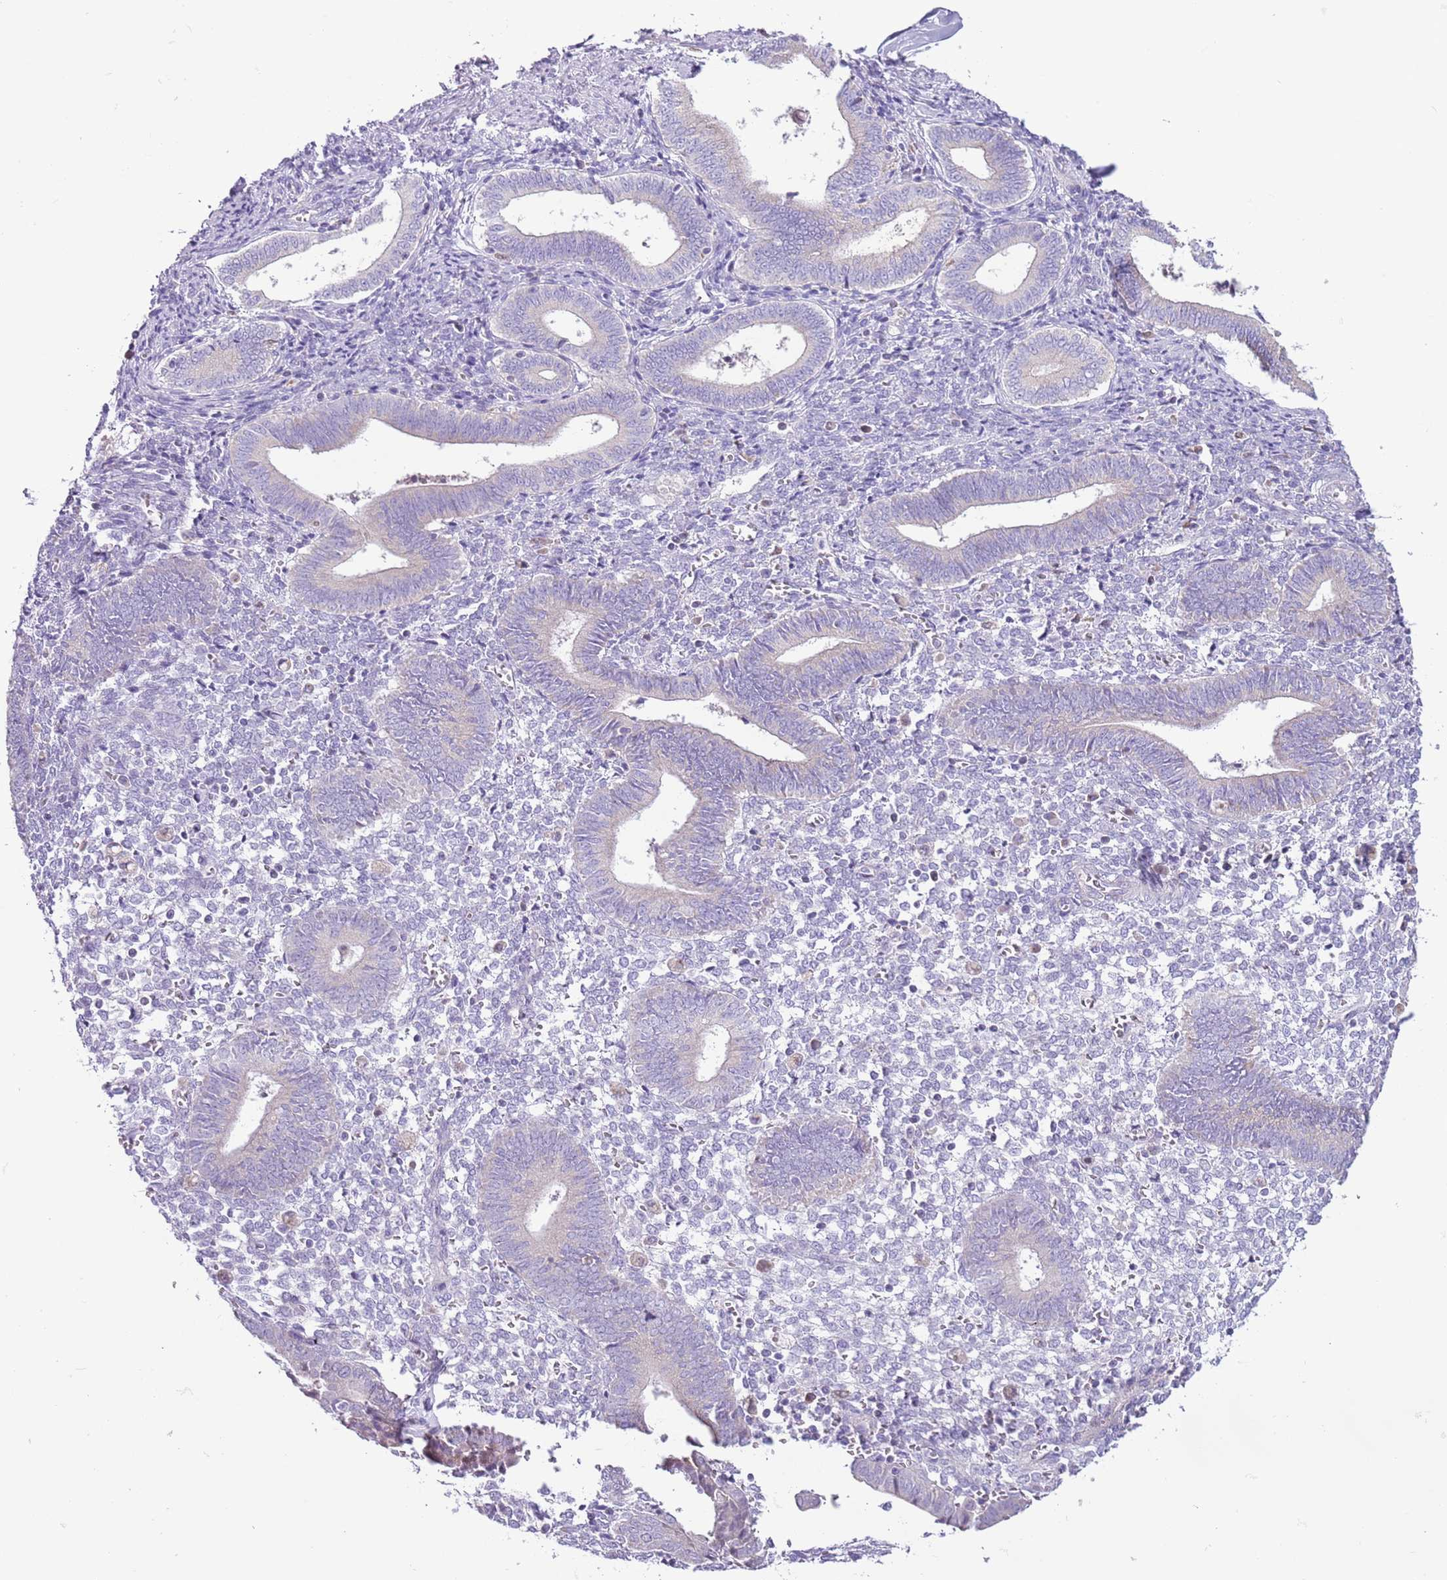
{"staining": {"intensity": "negative", "quantity": "none", "location": "none"}, "tissue": "endometrium", "cell_type": "Cells in endometrial stroma", "image_type": "normal", "snomed": [{"axis": "morphology", "description": "Normal tissue, NOS"}, {"axis": "topography", "description": "Other"}, {"axis": "topography", "description": "Endometrium"}], "caption": "An image of human endometrium is negative for staining in cells in endometrial stroma. Brightfield microscopy of immunohistochemistry stained with DAB (brown) and hematoxylin (blue), captured at high magnification.", "gene": "ZNF697", "patient": {"sex": "female", "age": 44}}